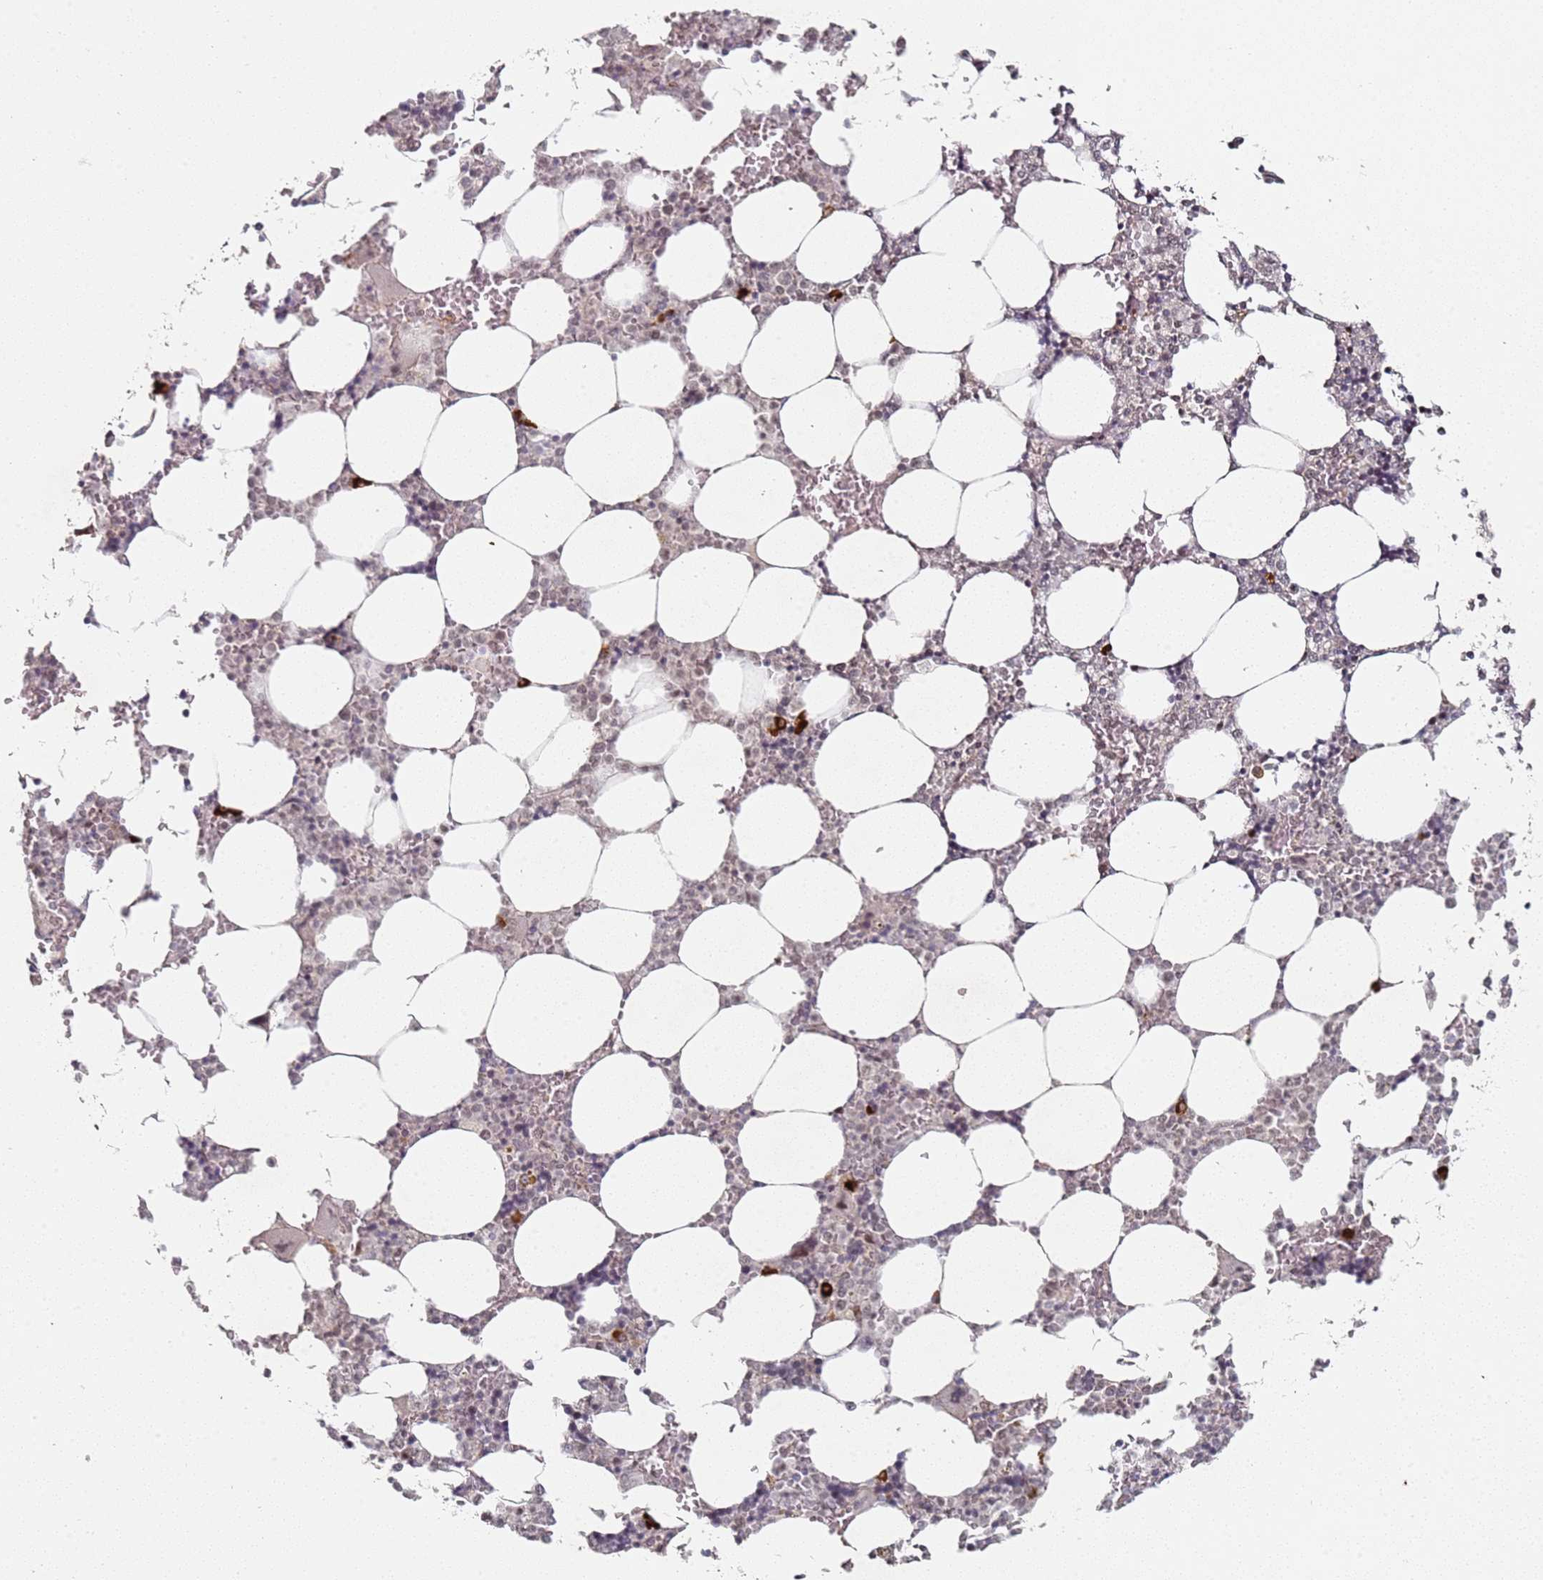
{"staining": {"intensity": "strong", "quantity": "25%-75%", "location": "nuclear"}, "tissue": "bone marrow", "cell_type": "Hematopoietic cells", "image_type": "normal", "snomed": [{"axis": "morphology", "description": "Normal tissue, NOS"}, {"axis": "topography", "description": "Bone marrow"}], "caption": "The immunohistochemical stain highlights strong nuclear positivity in hematopoietic cells of normal bone marrow. (DAB = brown stain, brightfield microscopy at high magnification).", "gene": "ATF6B", "patient": {"sex": "male", "age": 64}}